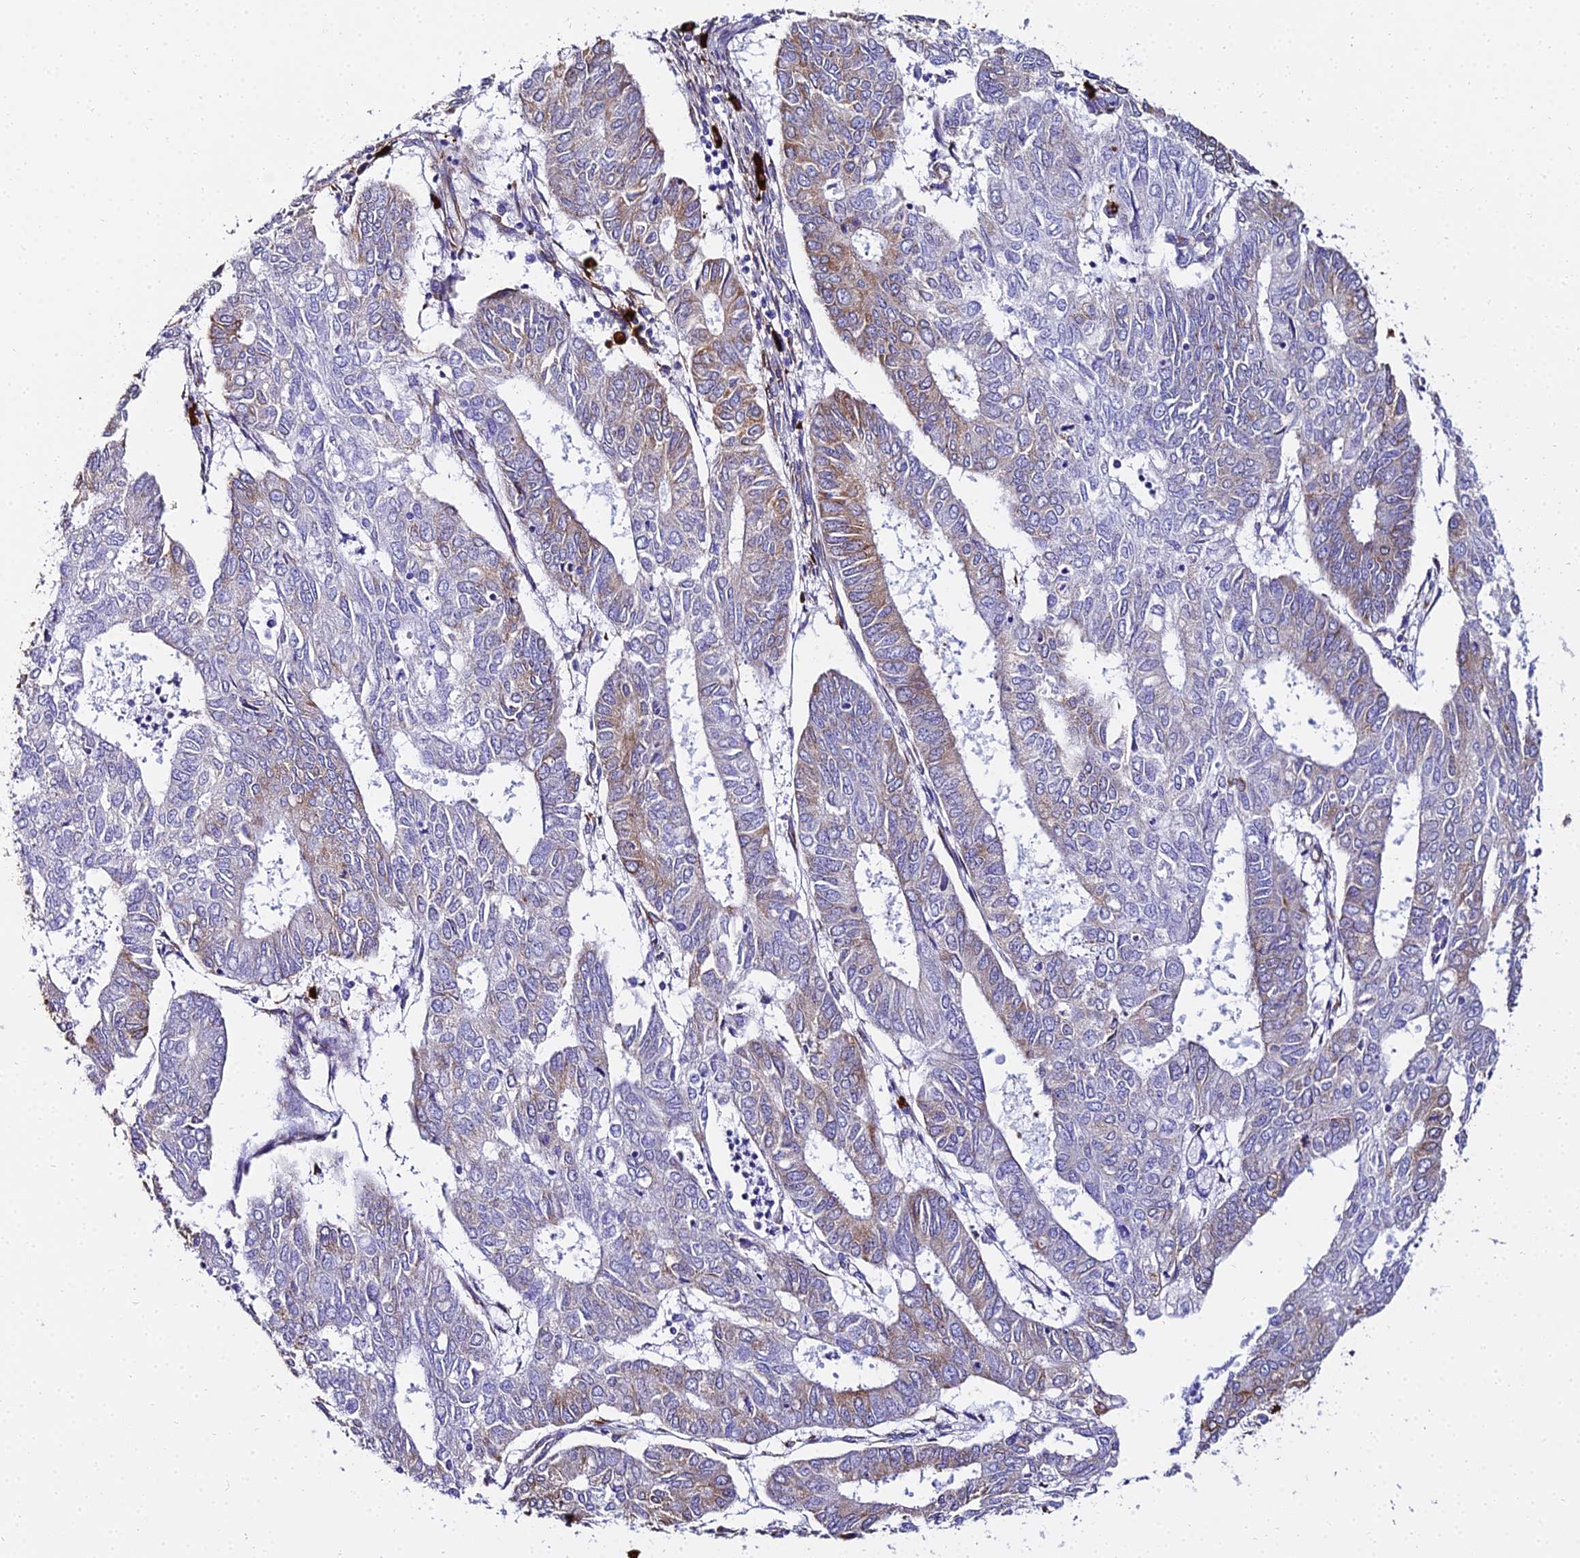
{"staining": {"intensity": "moderate", "quantity": "<25%", "location": "cytoplasmic/membranous"}, "tissue": "endometrial cancer", "cell_type": "Tumor cells", "image_type": "cancer", "snomed": [{"axis": "morphology", "description": "Adenocarcinoma, NOS"}, {"axis": "topography", "description": "Endometrium"}], "caption": "There is low levels of moderate cytoplasmic/membranous expression in tumor cells of endometrial adenocarcinoma, as demonstrated by immunohistochemical staining (brown color).", "gene": "TXNDC5", "patient": {"sex": "female", "age": 68}}